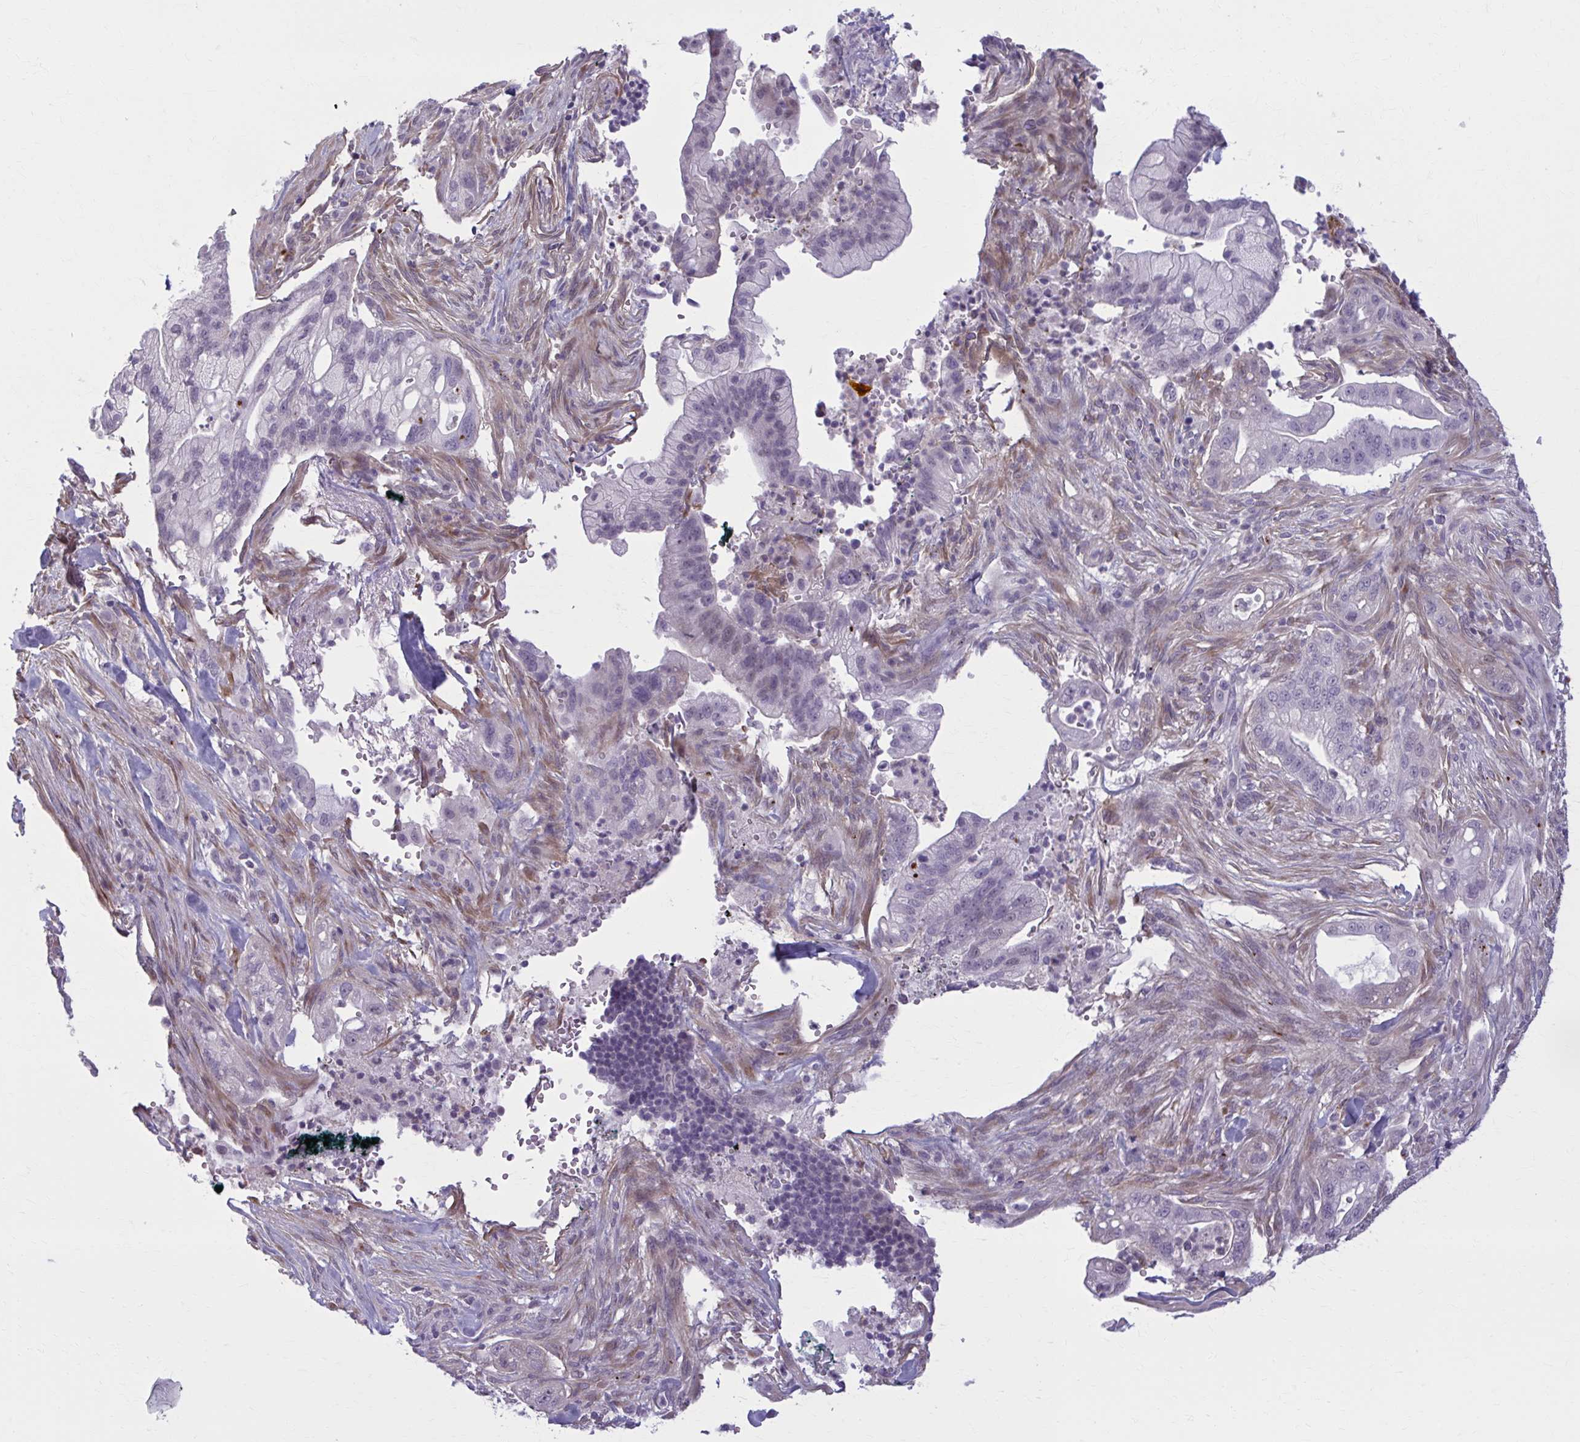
{"staining": {"intensity": "negative", "quantity": "none", "location": "none"}, "tissue": "pancreatic cancer", "cell_type": "Tumor cells", "image_type": "cancer", "snomed": [{"axis": "morphology", "description": "Adenocarcinoma, NOS"}, {"axis": "topography", "description": "Pancreas"}], "caption": "Tumor cells show no significant protein staining in pancreatic cancer.", "gene": "NUMBL", "patient": {"sex": "male", "age": 44}}